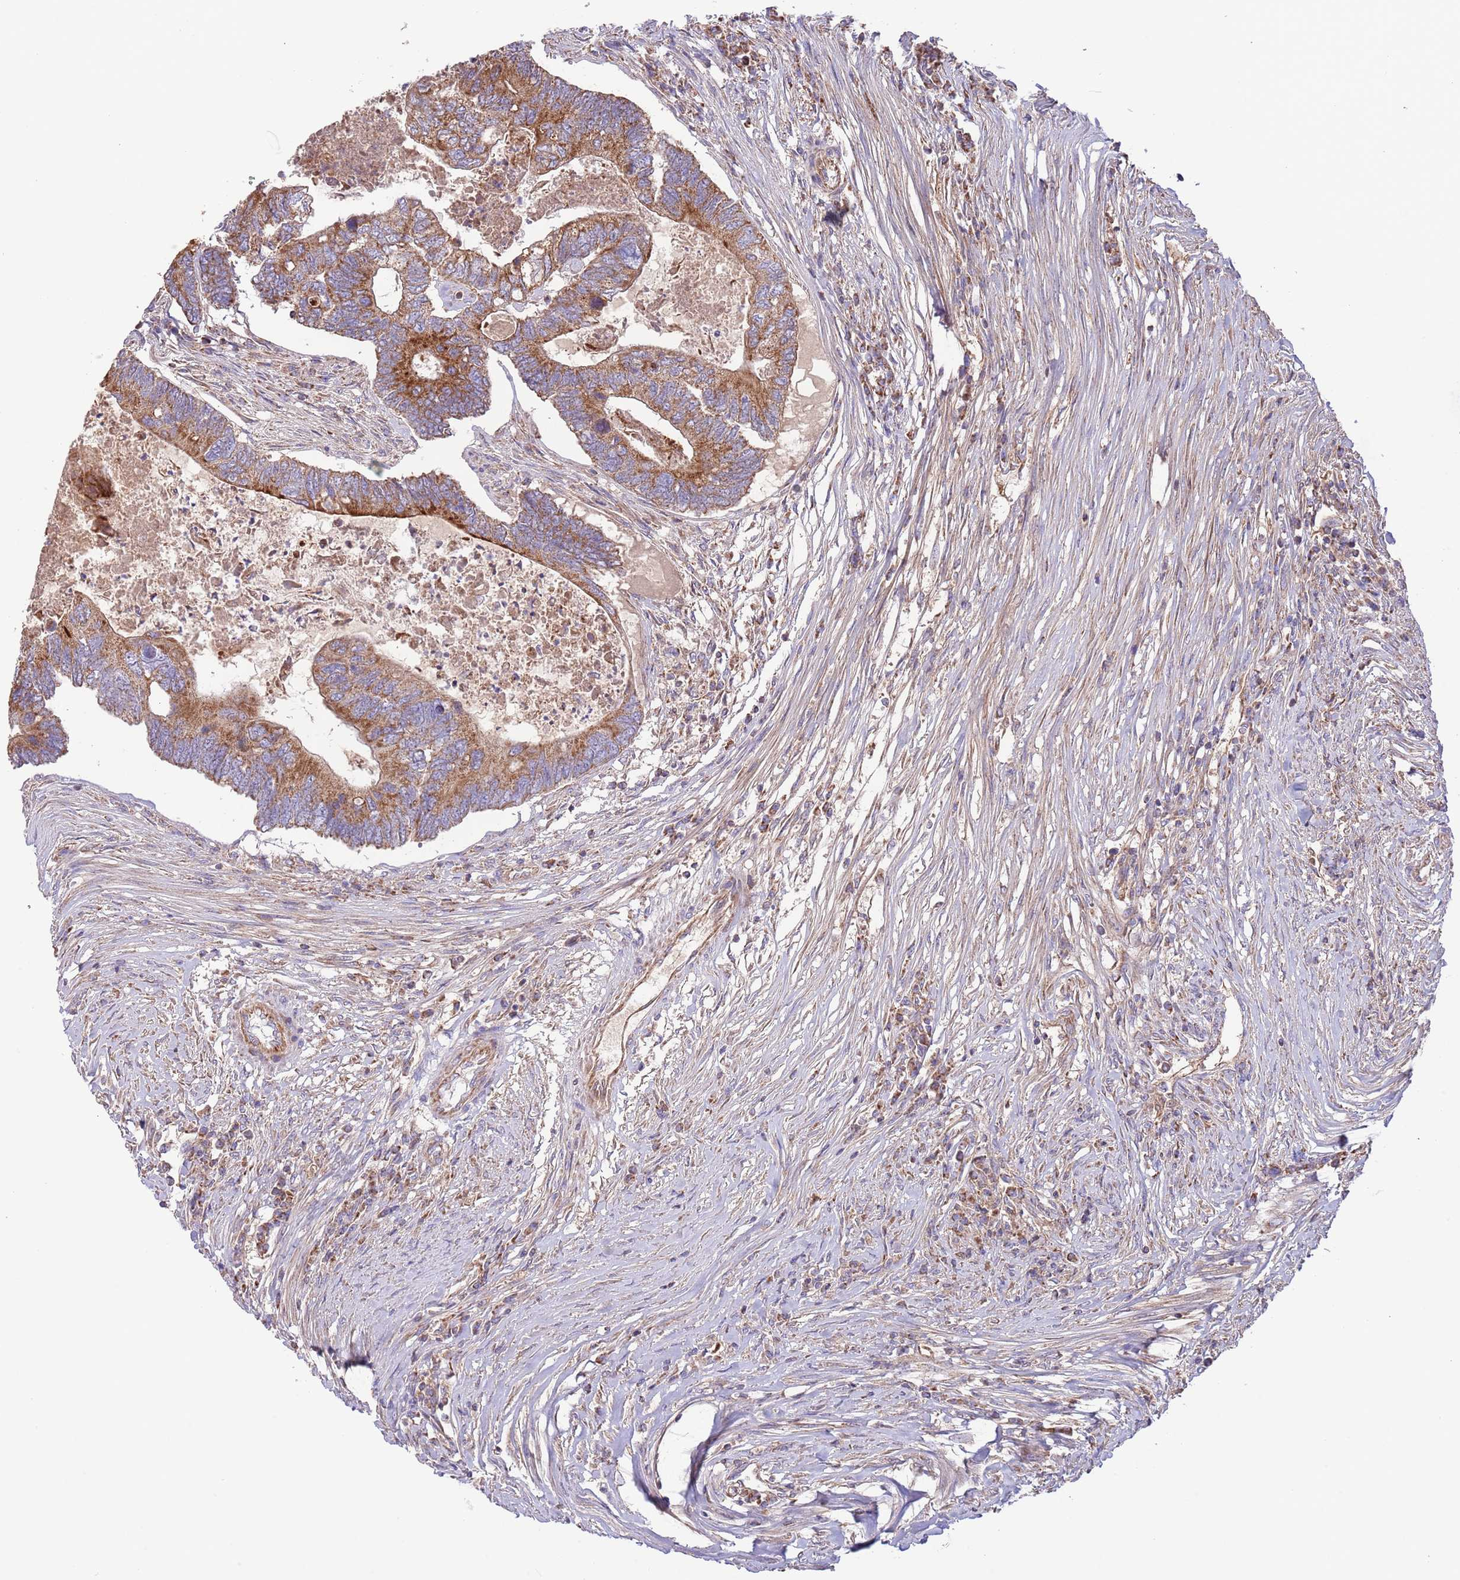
{"staining": {"intensity": "strong", "quantity": ">75%", "location": "cytoplasmic/membranous"}, "tissue": "colorectal cancer", "cell_type": "Tumor cells", "image_type": "cancer", "snomed": [{"axis": "morphology", "description": "Adenocarcinoma, NOS"}, {"axis": "topography", "description": "Colon"}], "caption": "An immunohistochemistry (IHC) micrograph of neoplastic tissue is shown. Protein staining in brown labels strong cytoplasmic/membranous positivity in colorectal cancer within tumor cells.", "gene": "DNAJA3", "patient": {"sex": "female", "age": 67}}